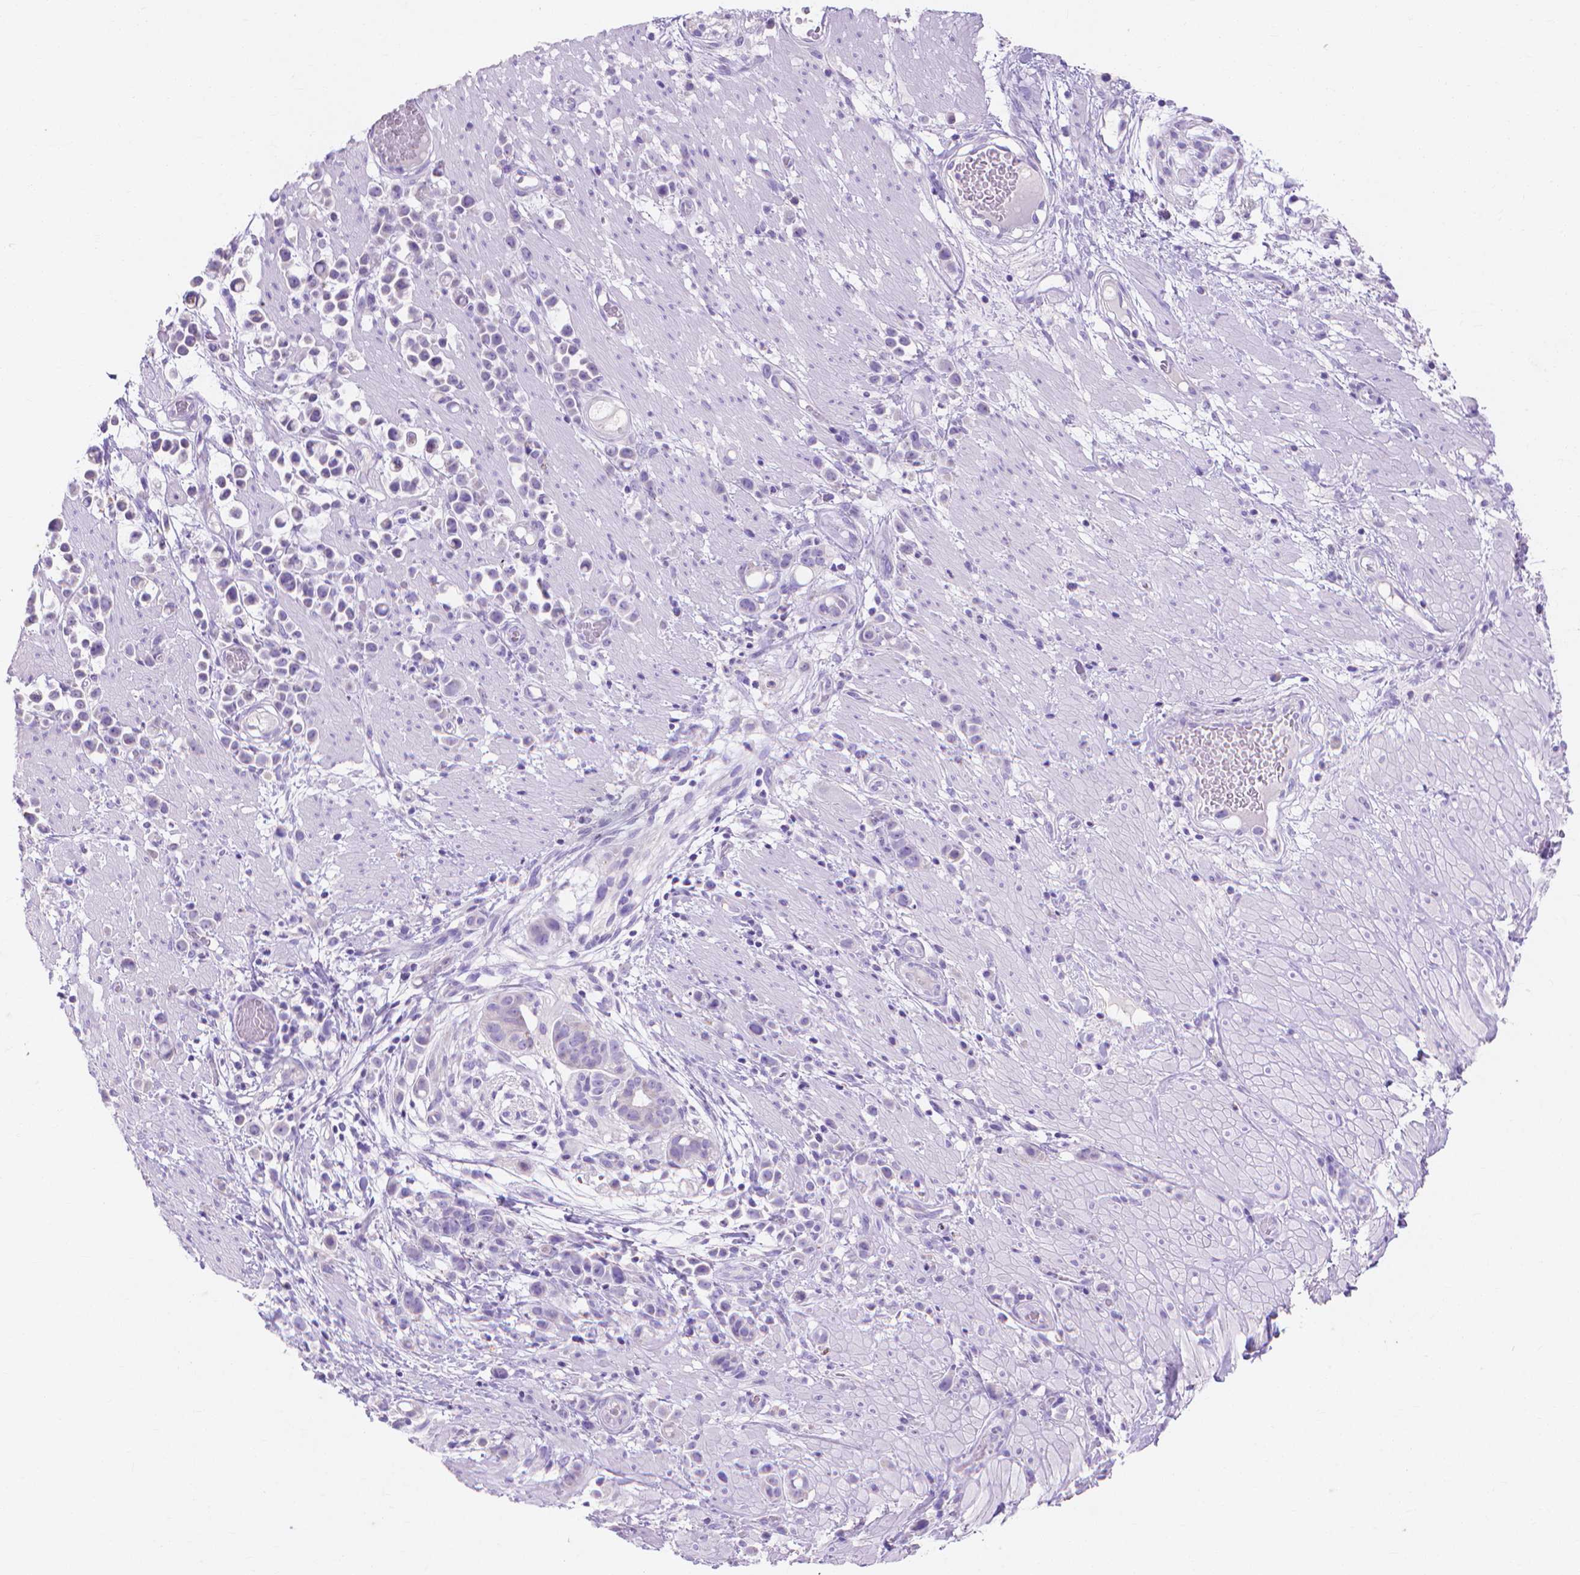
{"staining": {"intensity": "negative", "quantity": "none", "location": "none"}, "tissue": "stomach cancer", "cell_type": "Tumor cells", "image_type": "cancer", "snomed": [{"axis": "morphology", "description": "Adenocarcinoma, NOS"}, {"axis": "topography", "description": "Stomach"}], "caption": "High magnification brightfield microscopy of stomach cancer (adenocarcinoma) stained with DAB (brown) and counterstained with hematoxylin (blue): tumor cells show no significant staining.", "gene": "MMP11", "patient": {"sex": "male", "age": 82}}